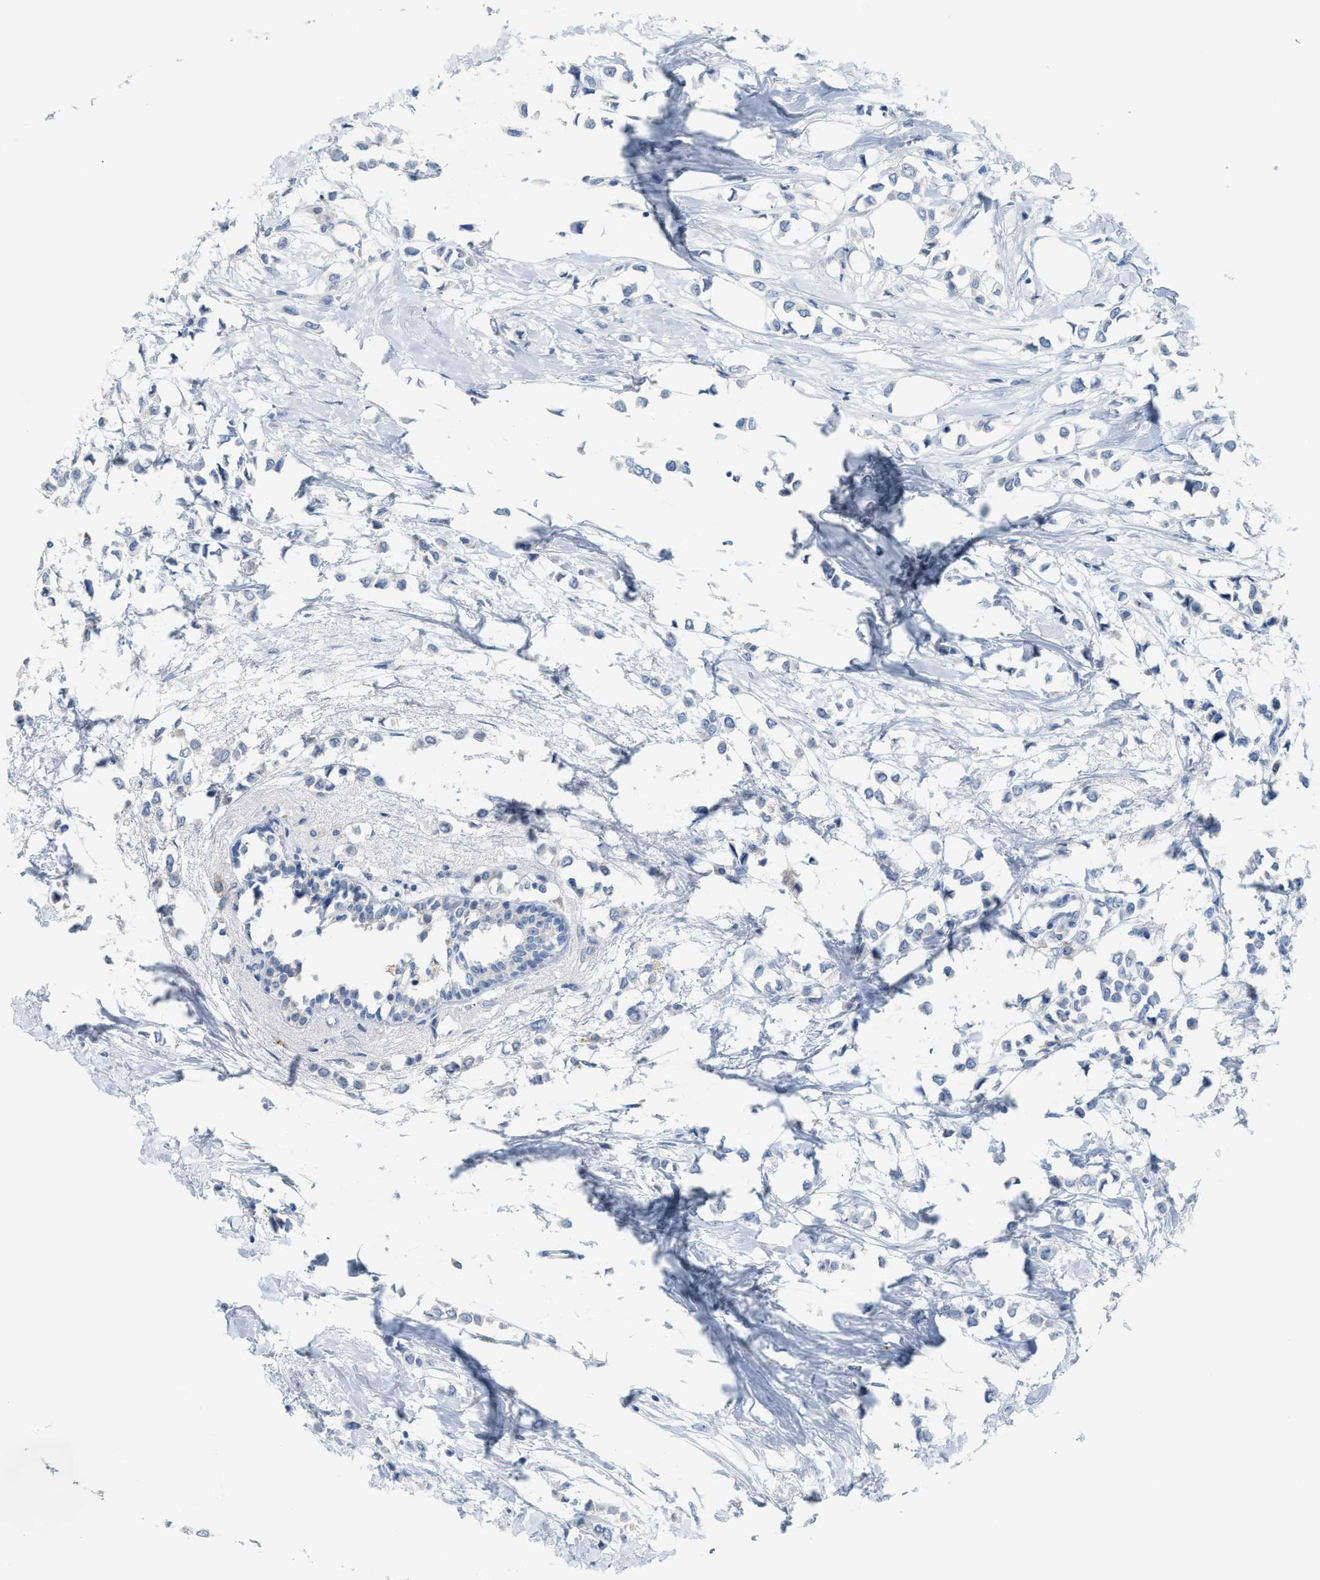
{"staining": {"intensity": "negative", "quantity": "none", "location": "none"}, "tissue": "breast cancer", "cell_type": "Tumor cells", "image_type": "cancer", "snomed": [{"axis": "morphology", "description": "Lobular carcinoma"}, {"axis": "topography", "description": "Breast"}], "caption": "Protein analysis of breast lobular carcinoma reveals no significant expression in tumor cells.", "gene": "KLHDC10", "patient": {"sex": "female", "age": 51}}